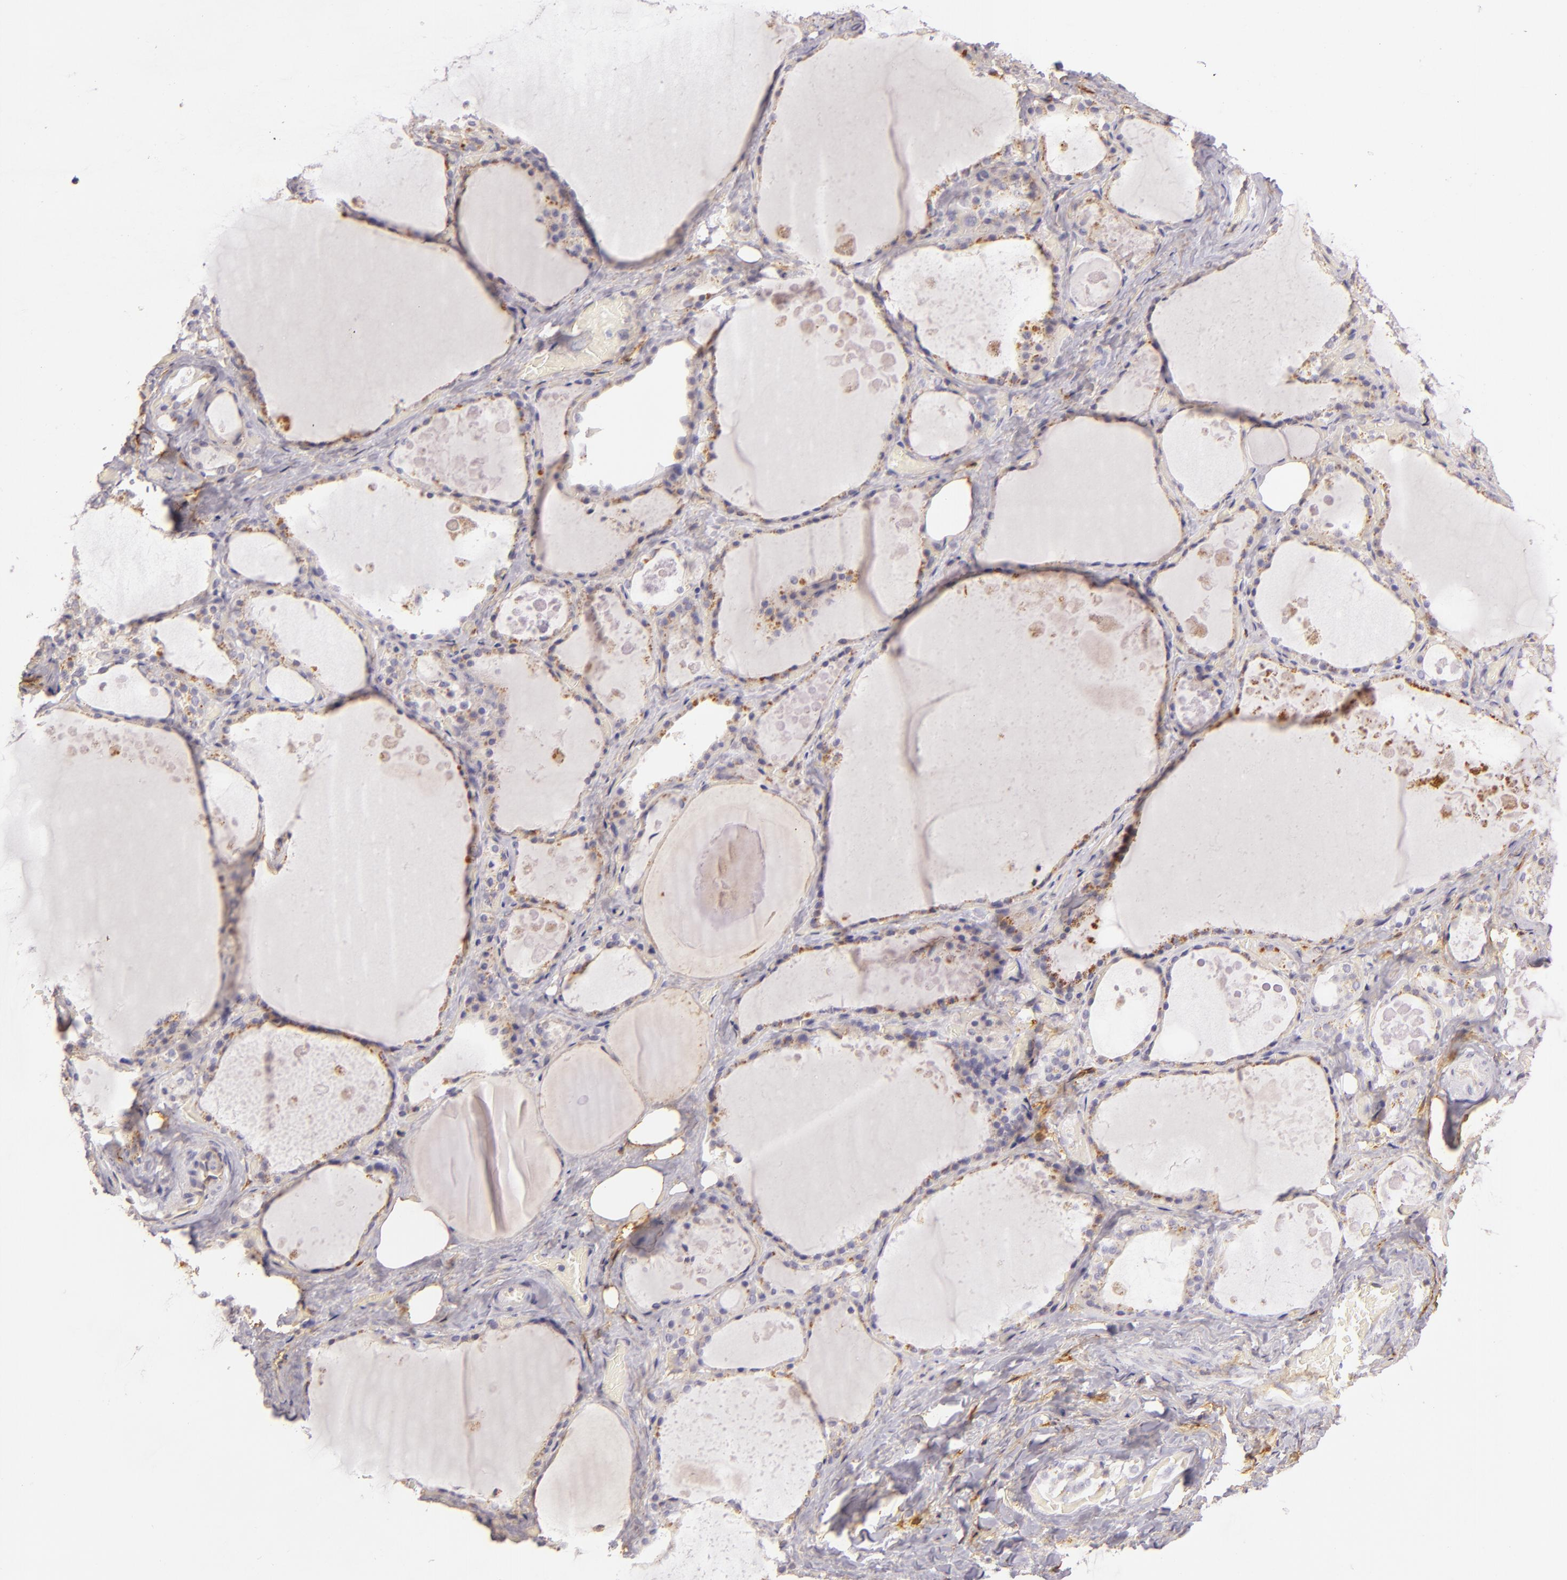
{"staining": {"intensity": "weak", "quantity": "<25%", "location": "cytoplasmic/membranous"}, "tissue": "thyroid gland", "cell_type": "Glandular cells", "image_type": "normal", "snomed": [{"axis": "morphology", "description": "Normal tissue, NOS"}, {"axis": "topography", "description": "Thyroid gland"}], "caption": "This is a photomicrograph of immunohistochemistry staining of unremarkable thyroid gland, which shows no expression in glandular cells.", "gene": "CTSF", "patient": {"sex": "male", "age": 61}}